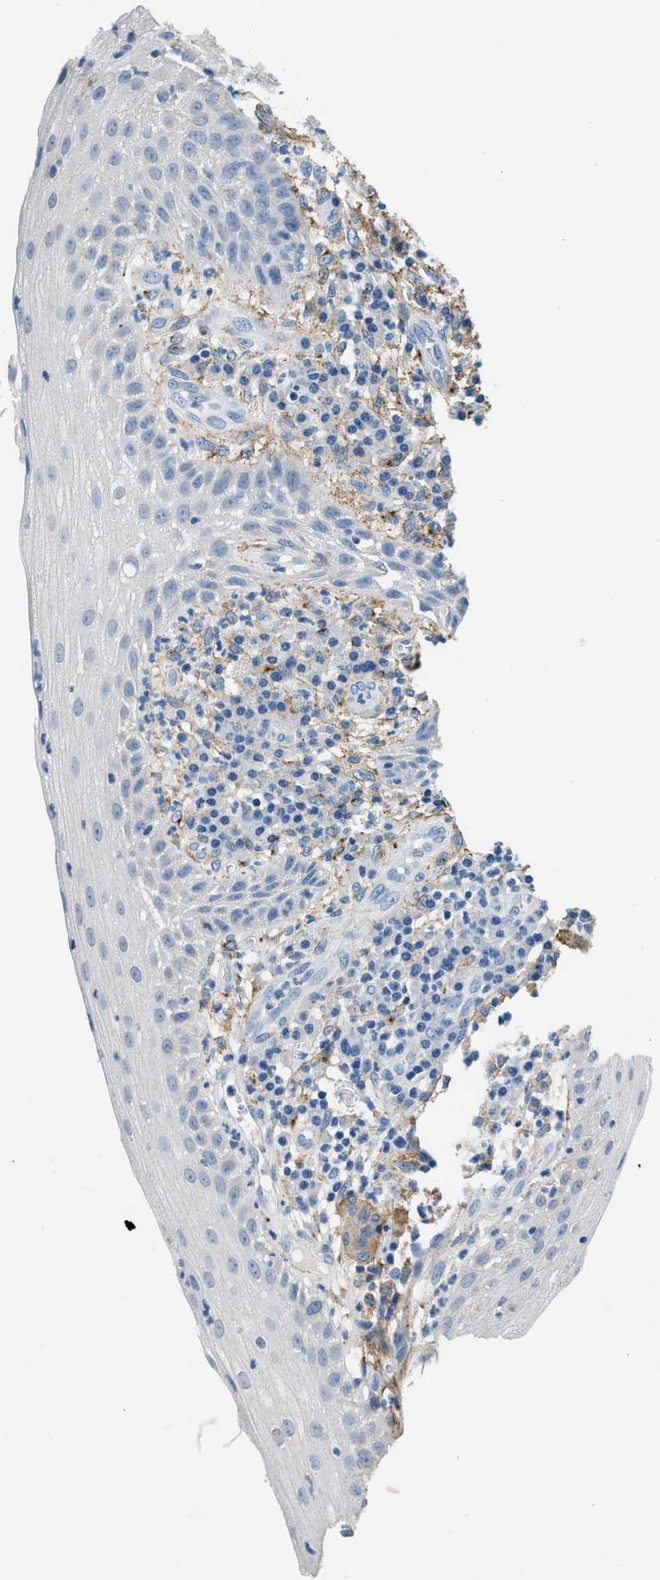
{"staining": {"intensity": "negative", "quantity": "none", "location": "none"}, "tissue": "cervical cancer", "cell_type": "Tumor cells", "image_type": "cancer", "snomed": [{"axis": "morphology", "description": "Squamous cell carcinoma, NOS"}, {"axis": "topography", "description": "Cervix"}], "caption": "Immunohistochemistry histopathology image of human cervical cancer (squamous cell carcinoma) stained for a protein (brown), which exhibits no expression in tumor cells.", "gene": "LRP1", "patient": {"sex": "female", "age": 34}}